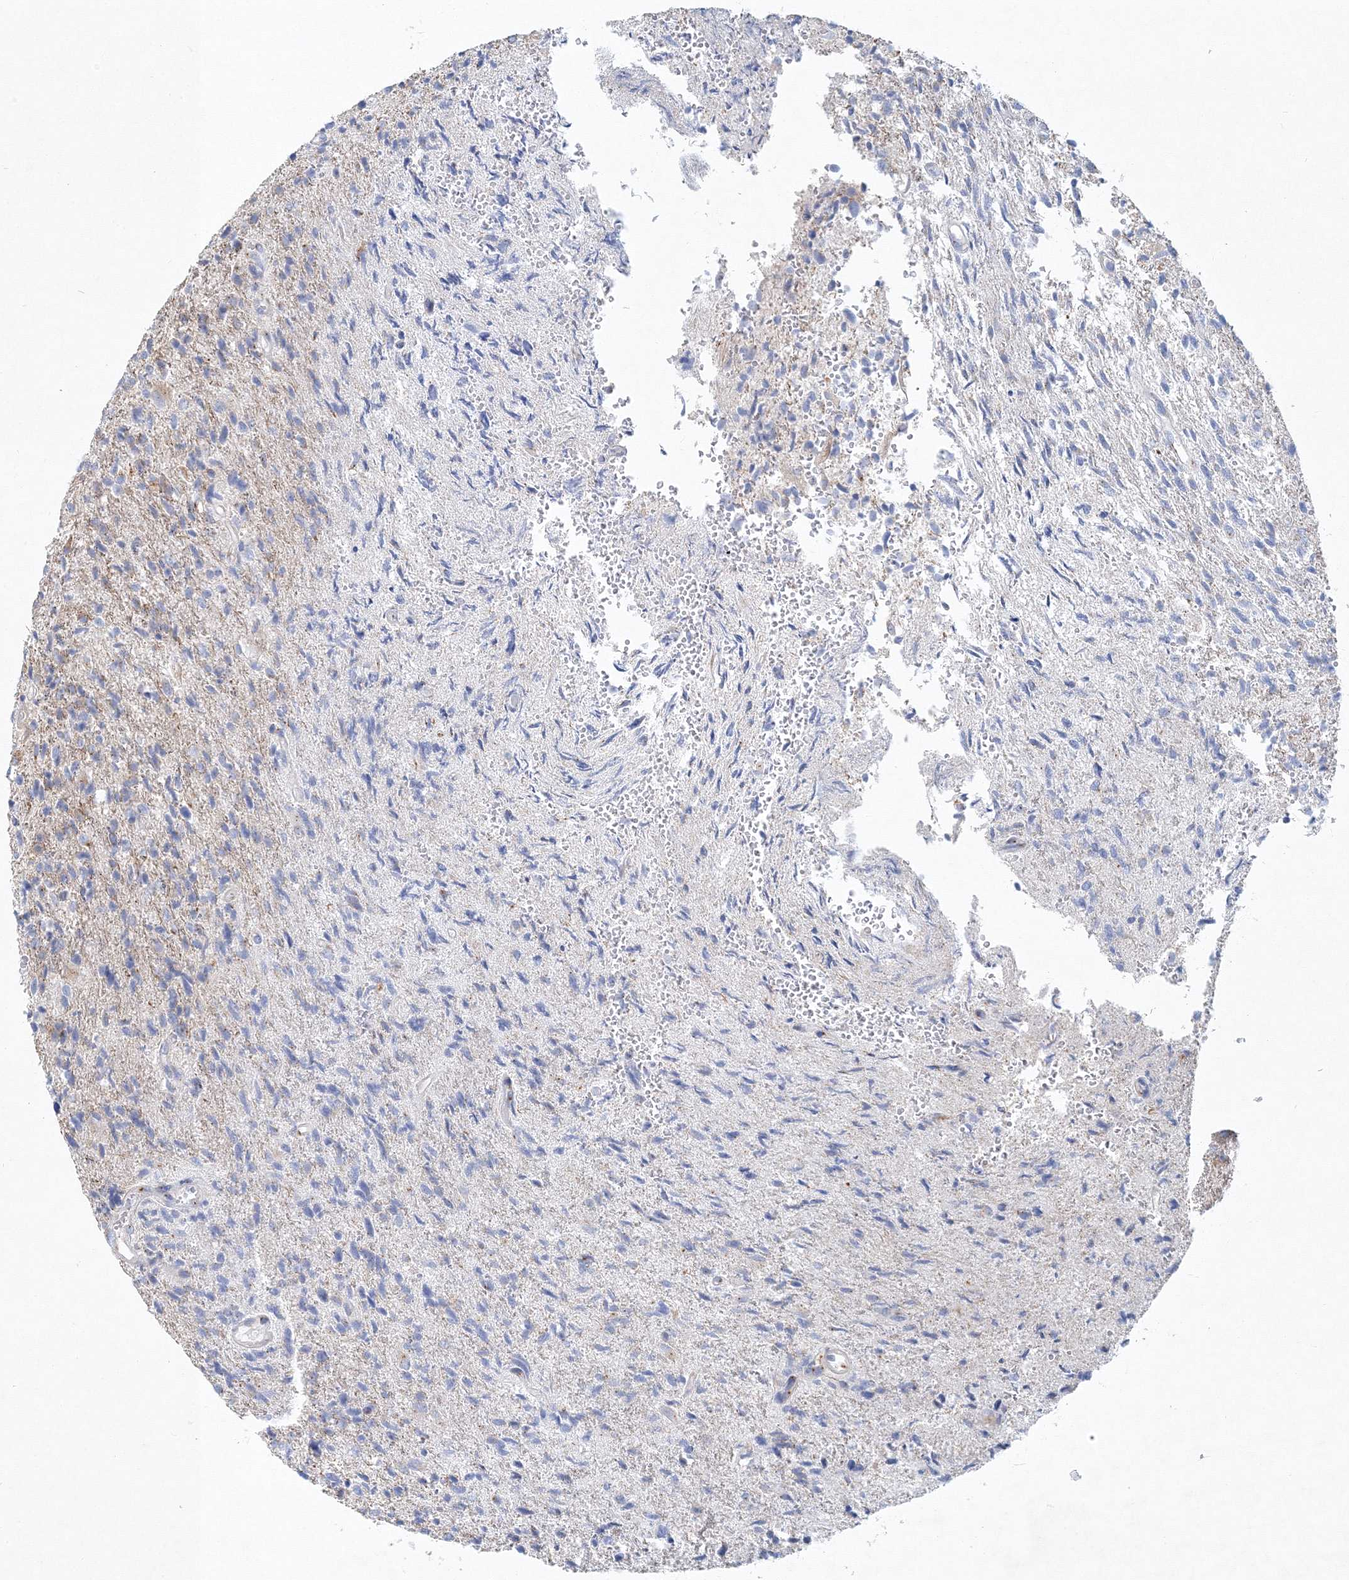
{"staining": {"intensity": "negative", "quantity": "none", "location": "none"}, "tissue": "glioma", "cell_type": "Tumor cells", "image_type": "cancer", "snomed": [{"axis": "morphology", "description": "Glioma, malignant, High grade"}, {"axis": "topography", "description": "Brain"}], "caption": "Photomicrograph shows no significant protein positivity in tumor cells of glioma.", "gene": "SEC23IP", "patient": {"sex": "male", "age": 72}}